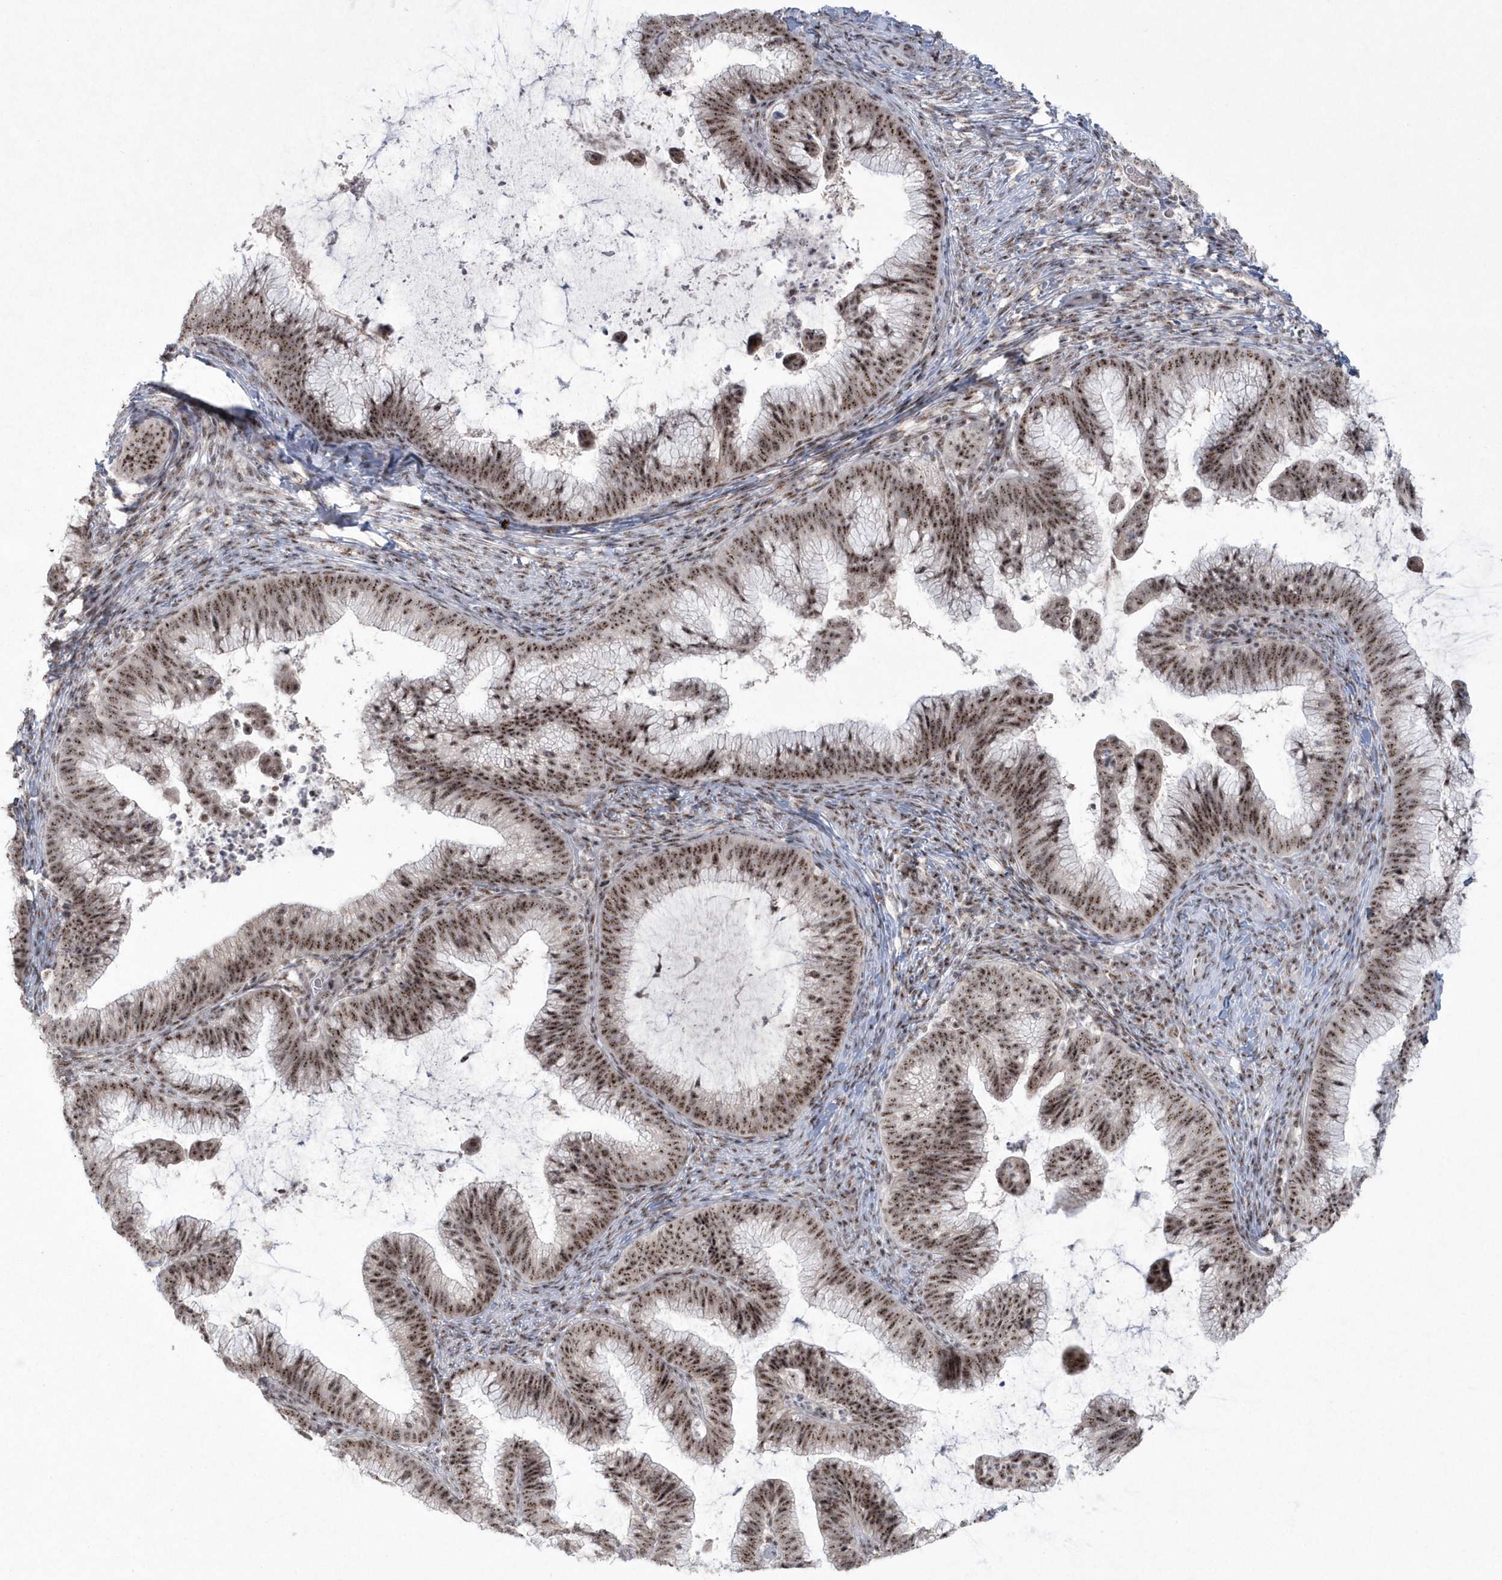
{"staining": {"intensity": "strong", "quantity": ">75%", "location": "nuclear"}, "tissue": "cervical cancer", "cell_type": "Tumor cells", "image_type": "cancer", "snomed": [{"axis": "morphology", "description": "Adenocarcinoma, NOS"}, {"axis": "topography", "description": "Cervix"}], "caption": "Tumor cells reveal high levels of strong nuclear staining in approximately >75% of cells in cervical cancer. (DAB IHC, brown staining for protein, blue staining for nuclei).", "gene": "KDM6B", "patient": {"sex": "female", "age": 36}}